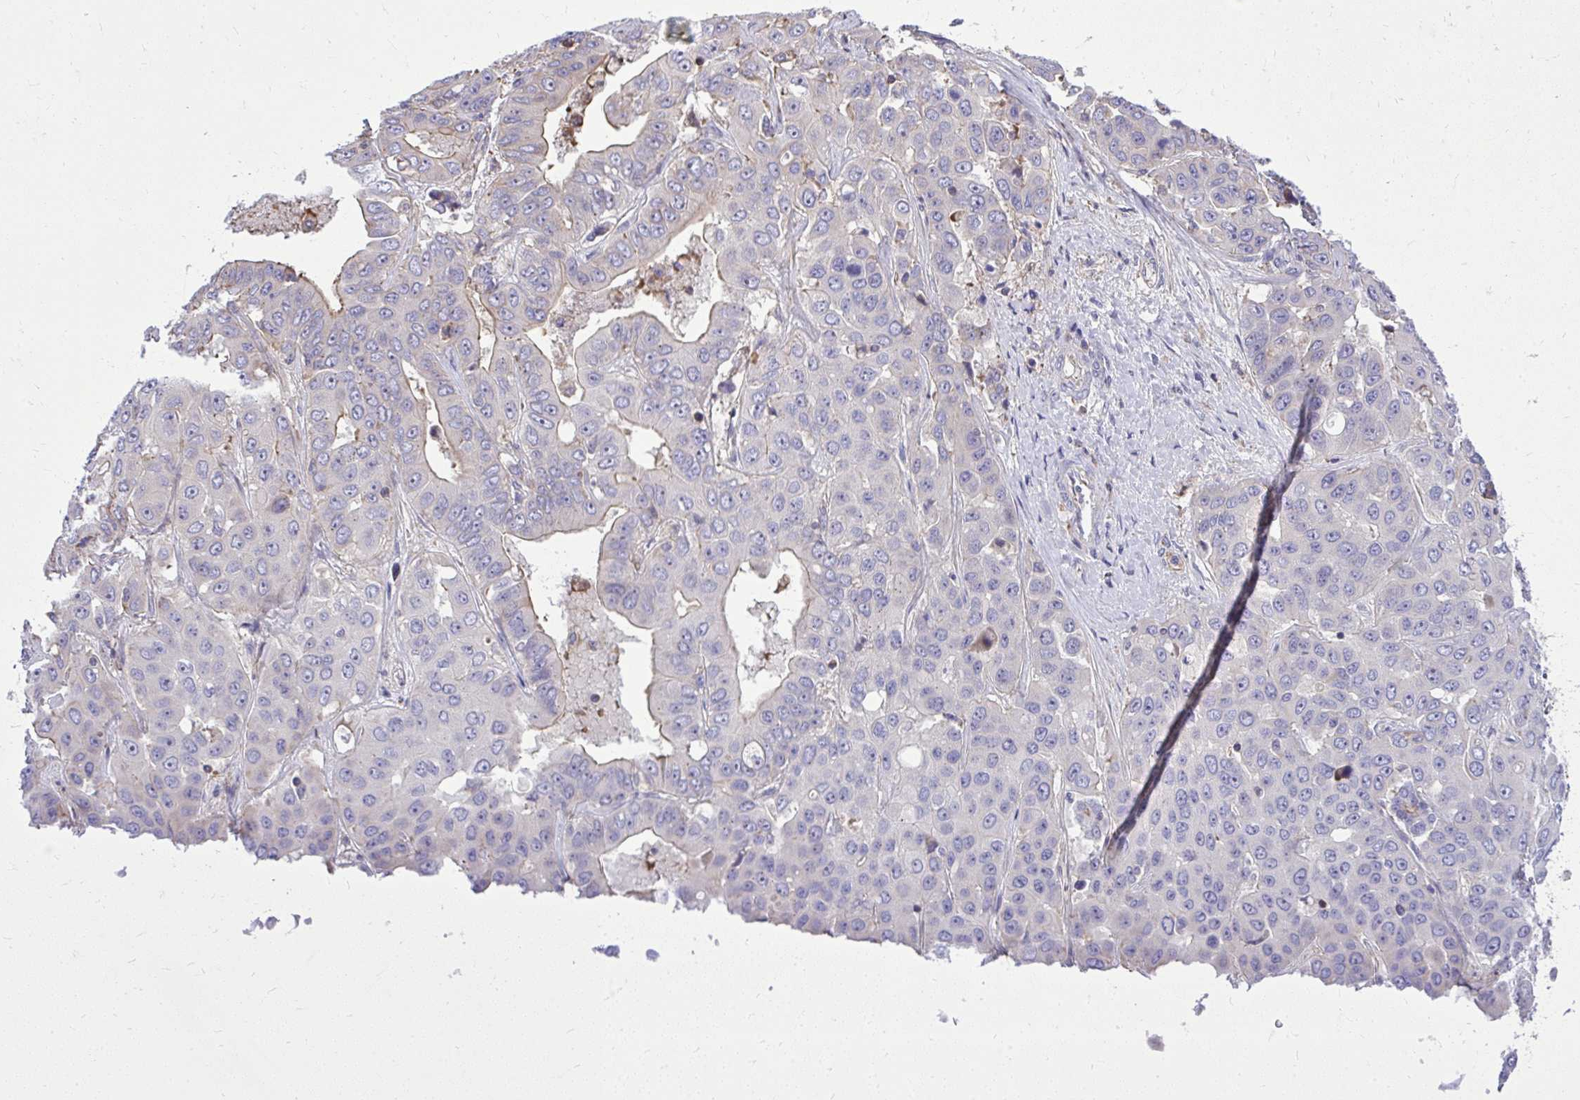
{"staining": {"intensity": "weak", "quantity": "<25%", "location": "cytoplasmic/membranous"}, "tissue": "liver cancer", "cell_type": "Tumor cells", "image_type": "cancer", "snomed": [{"axis": "morphology", "description": "Cholangiocarcinoma"}, {"axis": "topography", "description": "Liver"}], "caption": "This micrograph is of liver cancer stained with immunohistochemistry (IHC) to label a protein in brown with the nuclei are counter-stained blue. There is no expression in tumor cells.", "gene": "GRK4", "patient": {"sex": "female", "age": 52}}